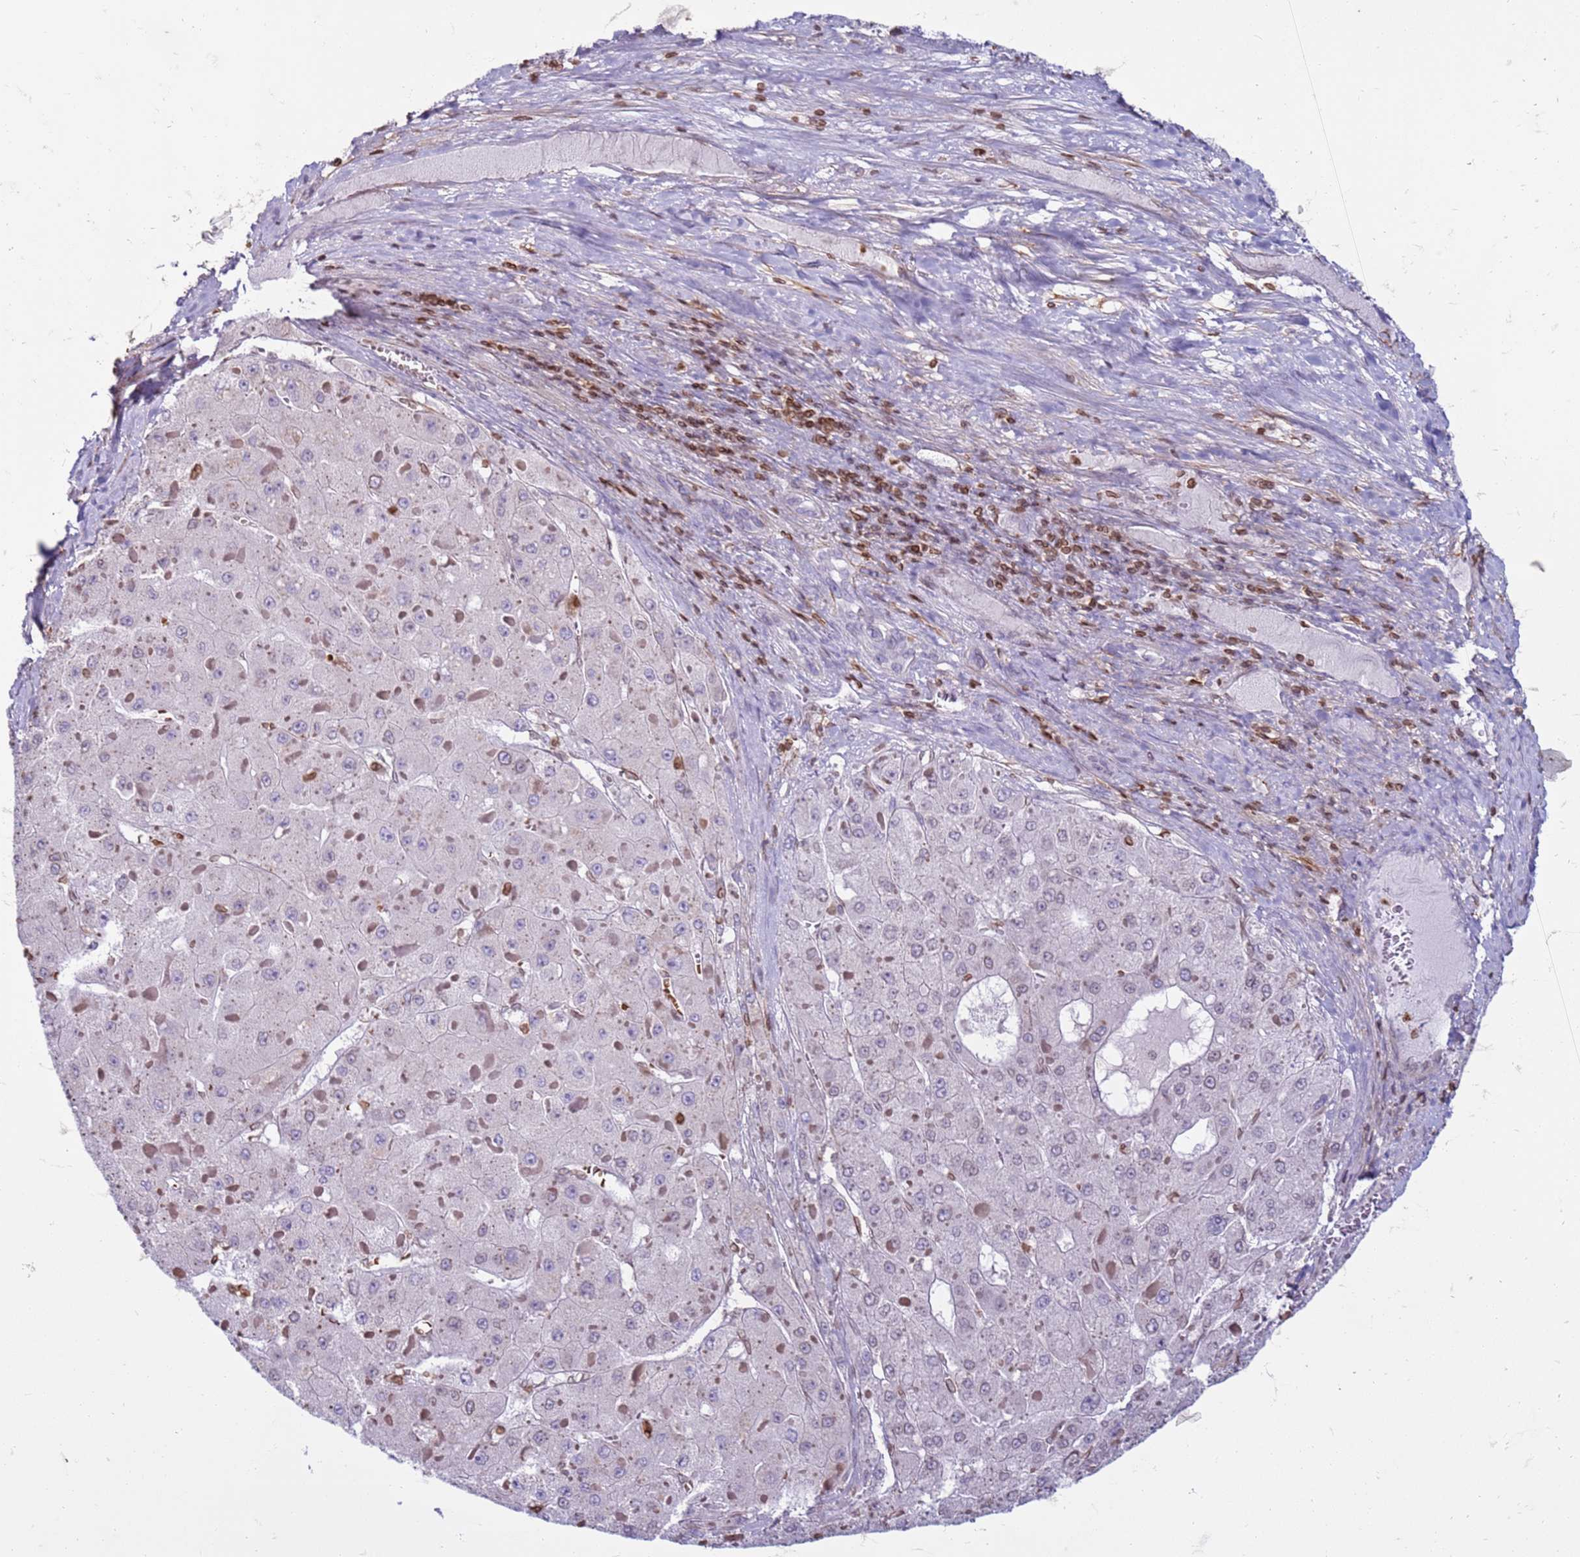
{"staining": {"intensity": "negative", "quantity": "none", "location": "none"}, "tissue": "liver cancer", "cell_type": "Tumor cells", "image_type": "cancer", "snomed": [{"axis": "morphology", "description": "Carcinoma, Hepatocellular, NOS"}, {"axis": "topography", "description": "Liver"}], "caption": "Immunohistochemical staining of liver hepatocellular carcinoma shows no significant positivity in tumor cells. (DAB IHC with hematoxylin counter stain).", "gene": "METTL25B", "patient": {"sex": "female", "age": 73}}